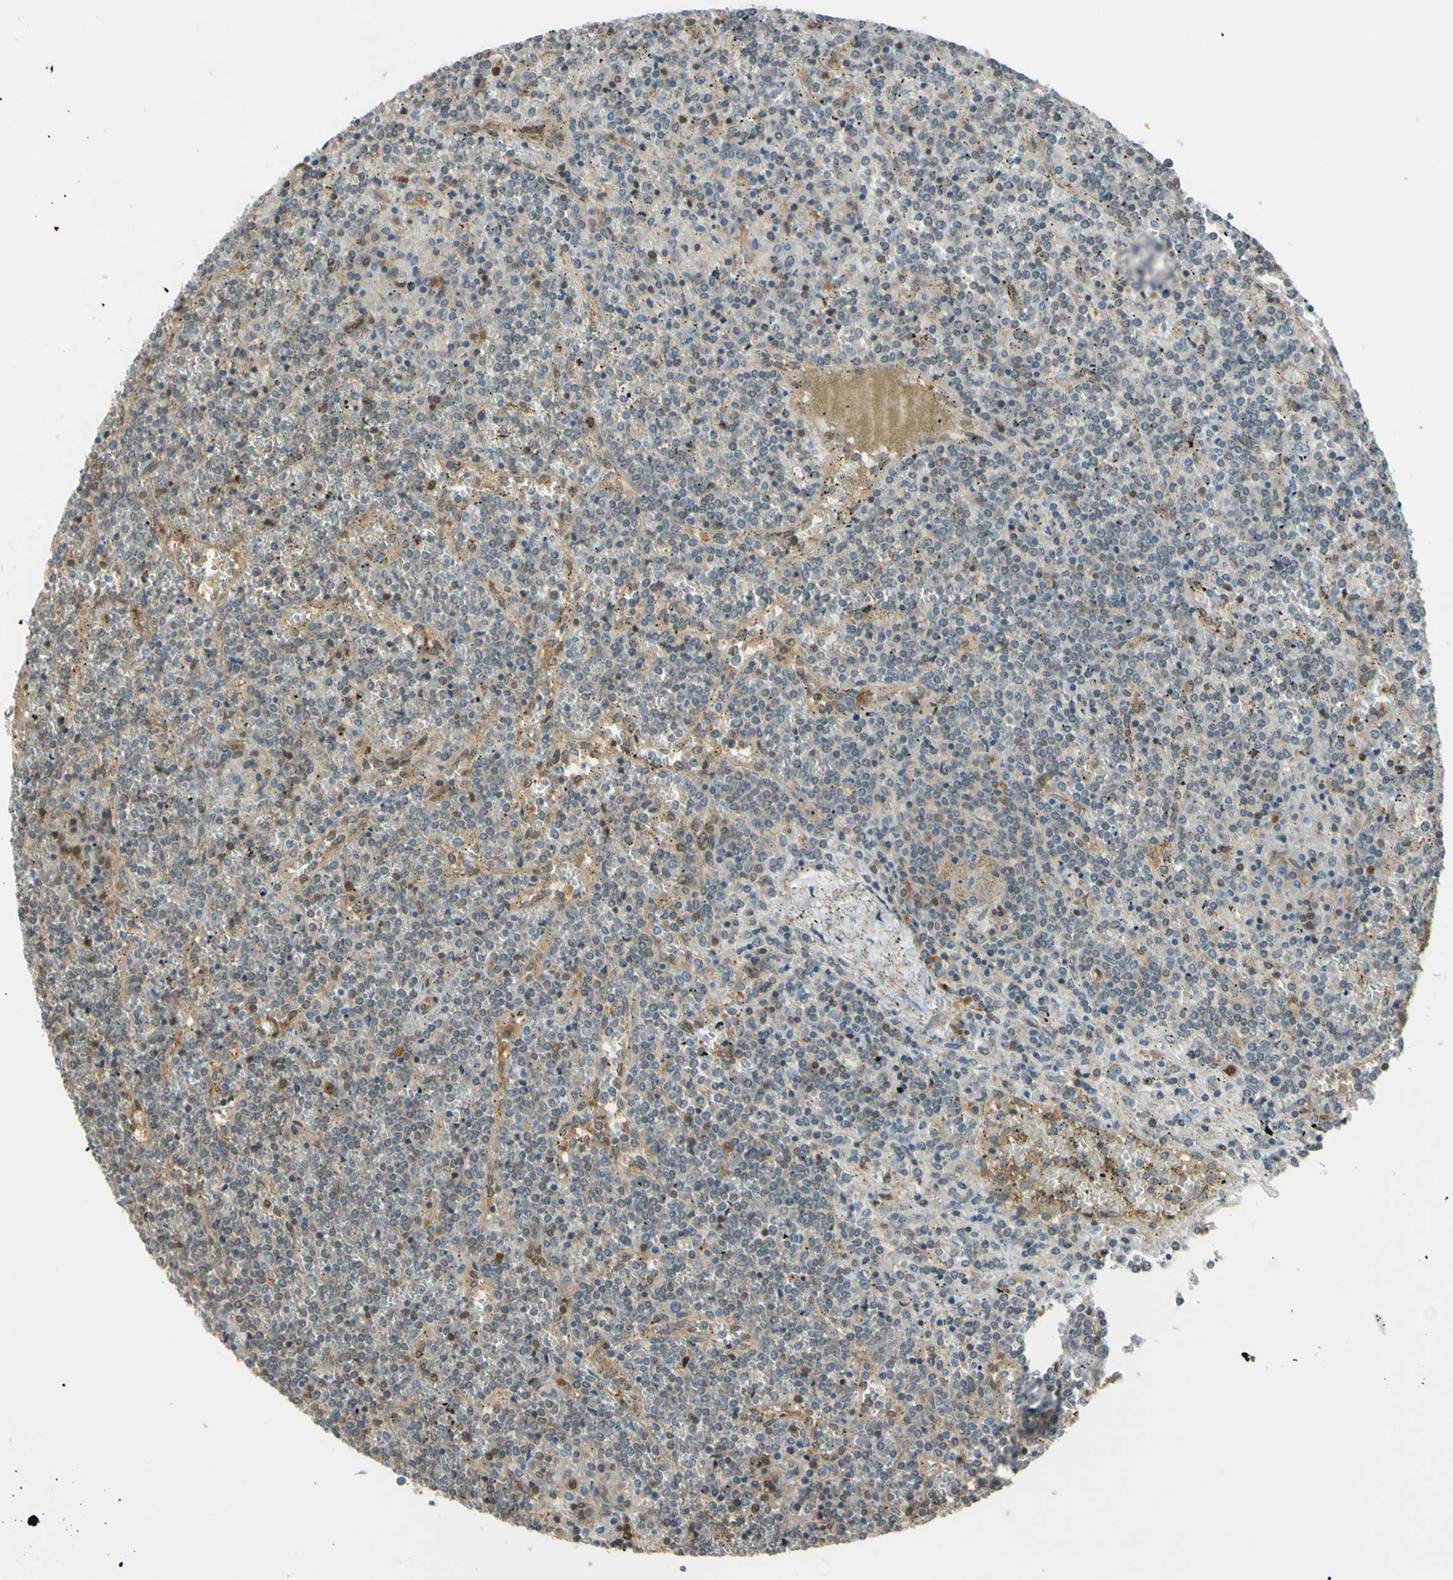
{"staining": {"intensity": "negative", "quantity": "none", "location": "none"}, "tissue": "lymphoma", "cell_type": "Tumor cells", "image_type": "cancer", "snomed": [{"axis": "morphology", "description": "Malignant lymphoma, non-Hodgkin's type, Low grade"}, {"axis": "topography", "description": "Spleen"}], "caption": "Protein analysis of lymphoma reveals no significant staining in tumor cells.", "gene": "YWHAQ", "patient": {"sex": "female", "age": 19}}